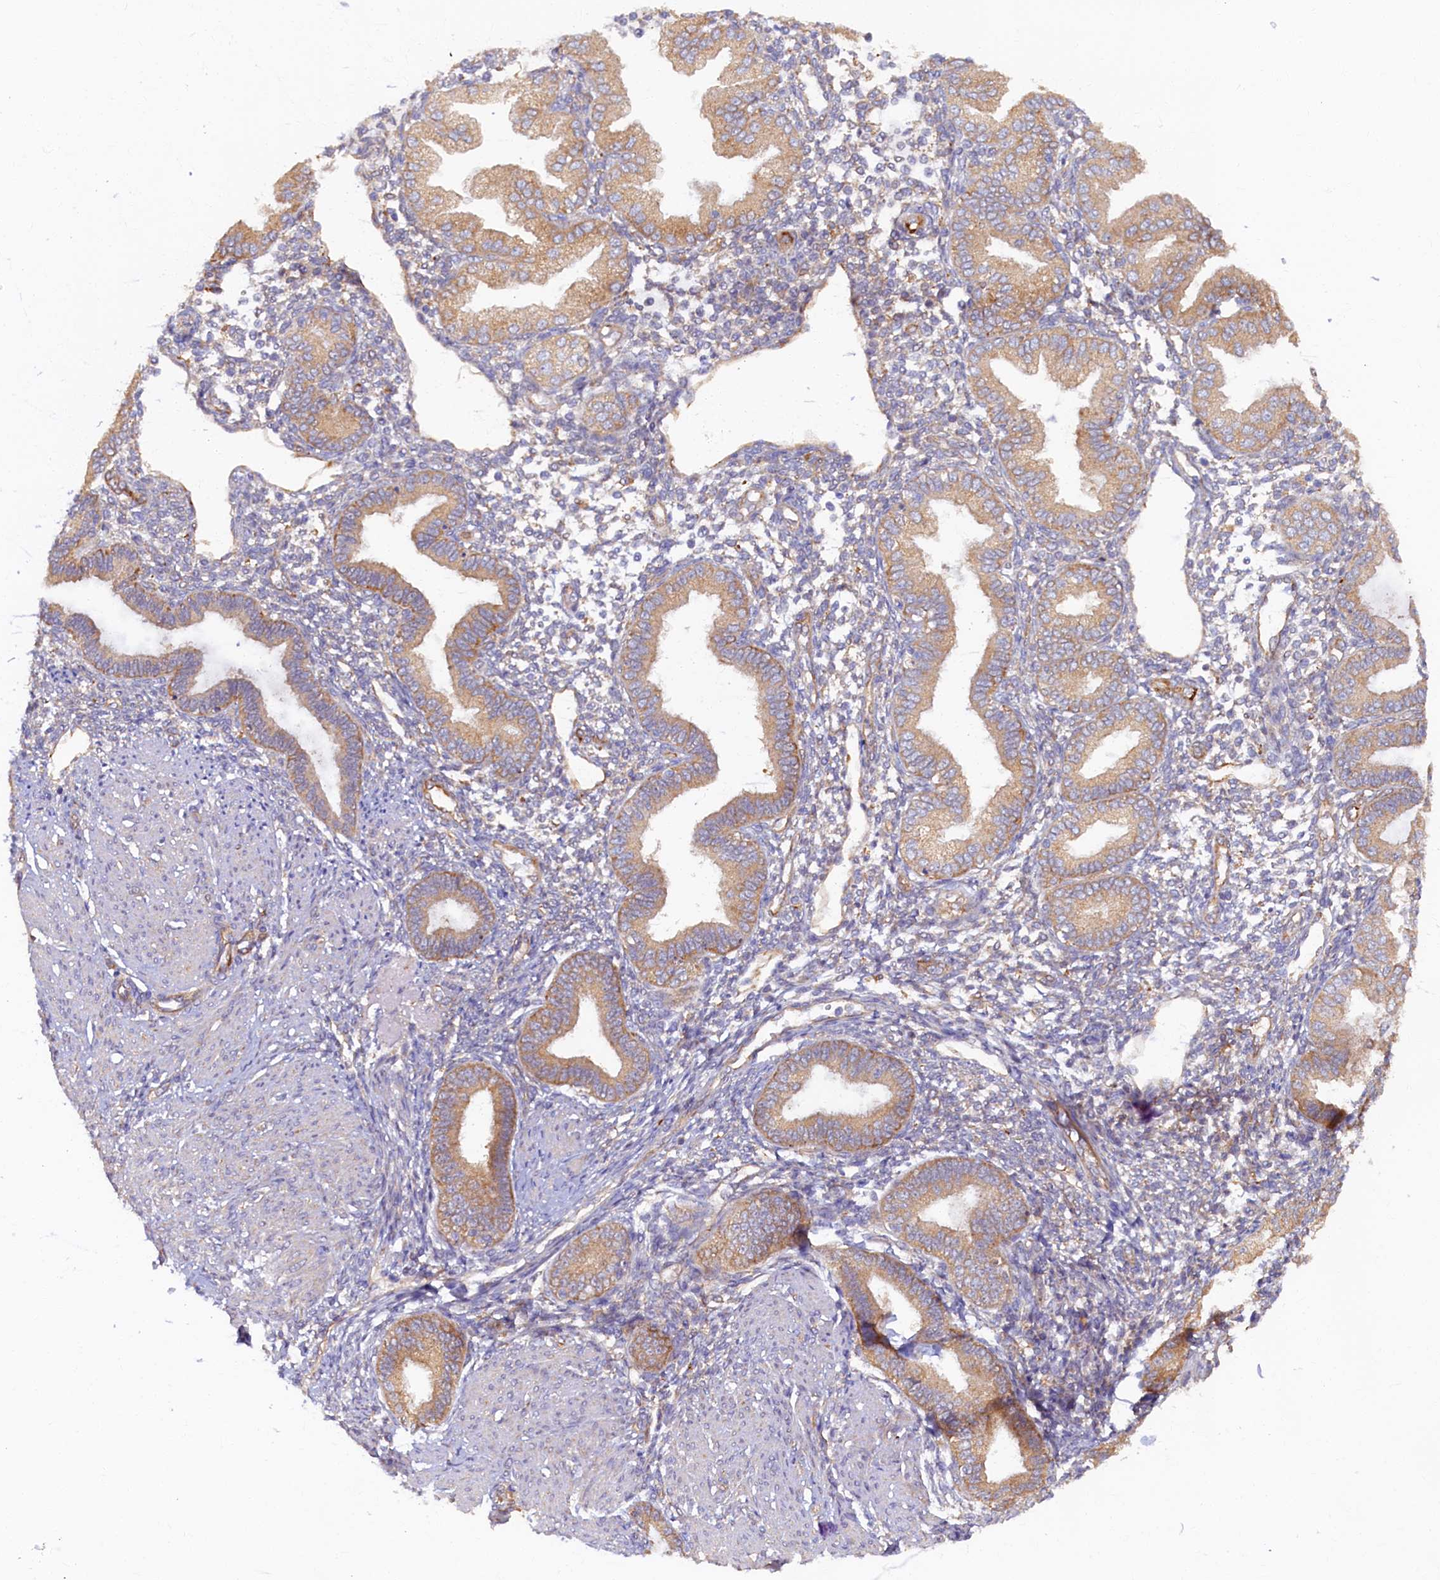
{"staining": {"intensity": "moderate", "quantity": "<25%", "location": "cytoplasmic/membranous"}, "tissue": "endometrium", "cell_type": "Cells in endometrial stroma", "image_type": "normal", "snomed": [{"axis": "morphology", "description": "Normal tissue, NOS"}, {"axis": "topography", "description": "Endometrium"}], "caption": "Immunohistochemistry of unremarkable endometrium demonstrates low levels of moderate cytoplasmic/membranous staining in approximately <25% of cells in endometrial stroma. (brown staining indicates protein expression, while blue staining denotes nuclei).", "gene": "STX12", "patient": {"sex": "female", "age": 53}}